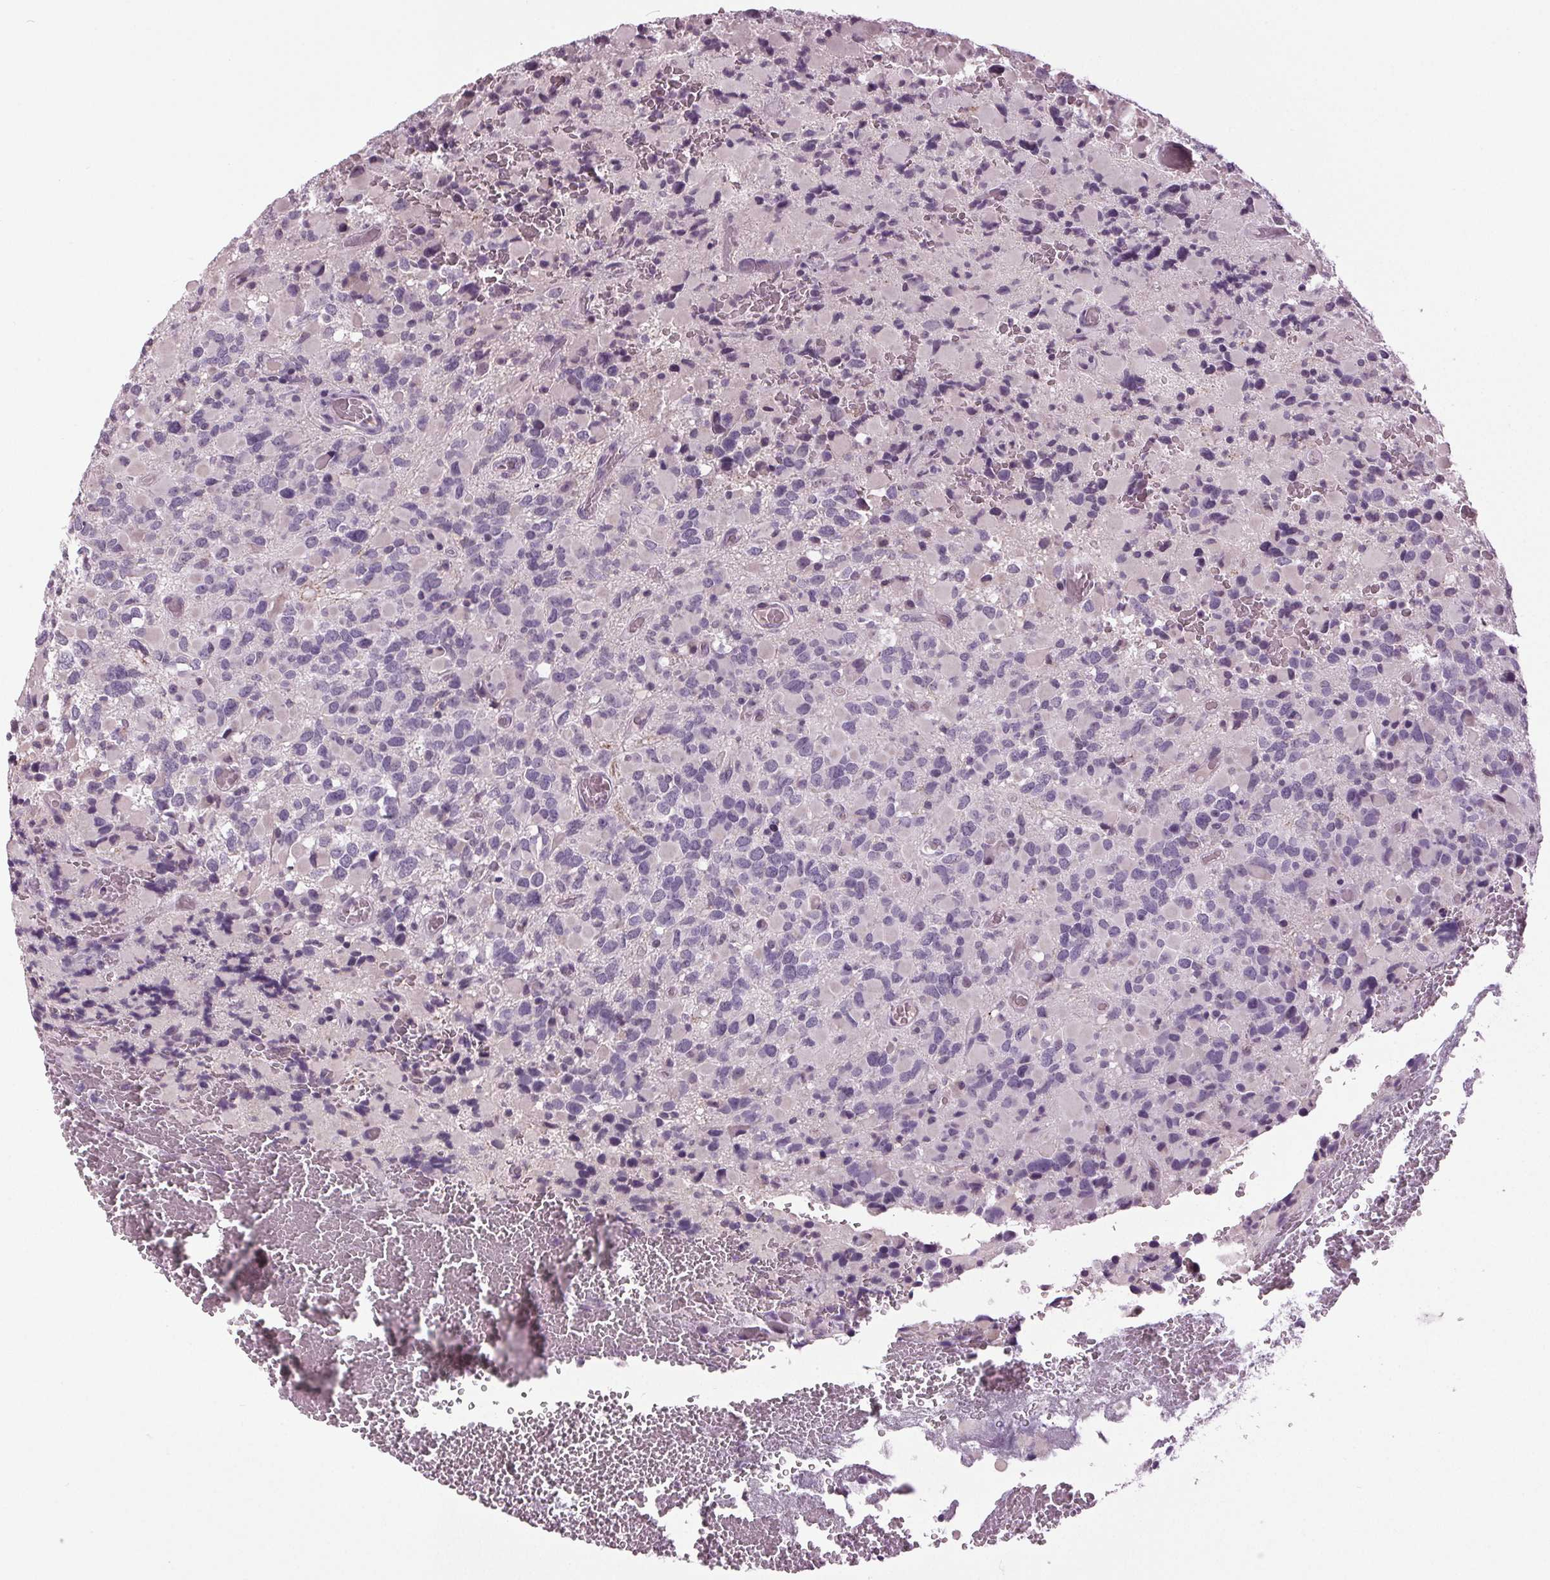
{"staining": {"intensity": "negative", "quantity": "none", "location": "none"}, "tissue": "glioma", "cell_type": "Tumor cells", "image_type": "cancer", "snomed": [{"axis": "morphology", "description": "Glioma, malignant, High grade"}, {"axis": "topography", "description": "Brain"}], "caption": "This photomicrograph is of malignant high-grade glioma stained with immunohistochemistry (IHC) to label a protein in brown with the nuclei are counter-stained blue. There is no staining in tumor cells. (Immunohistochemistry (ihc), brightfield microscopy, high magnification).", "gene": "DNAH12", "patient": {"sex": "female", "age": 40}}